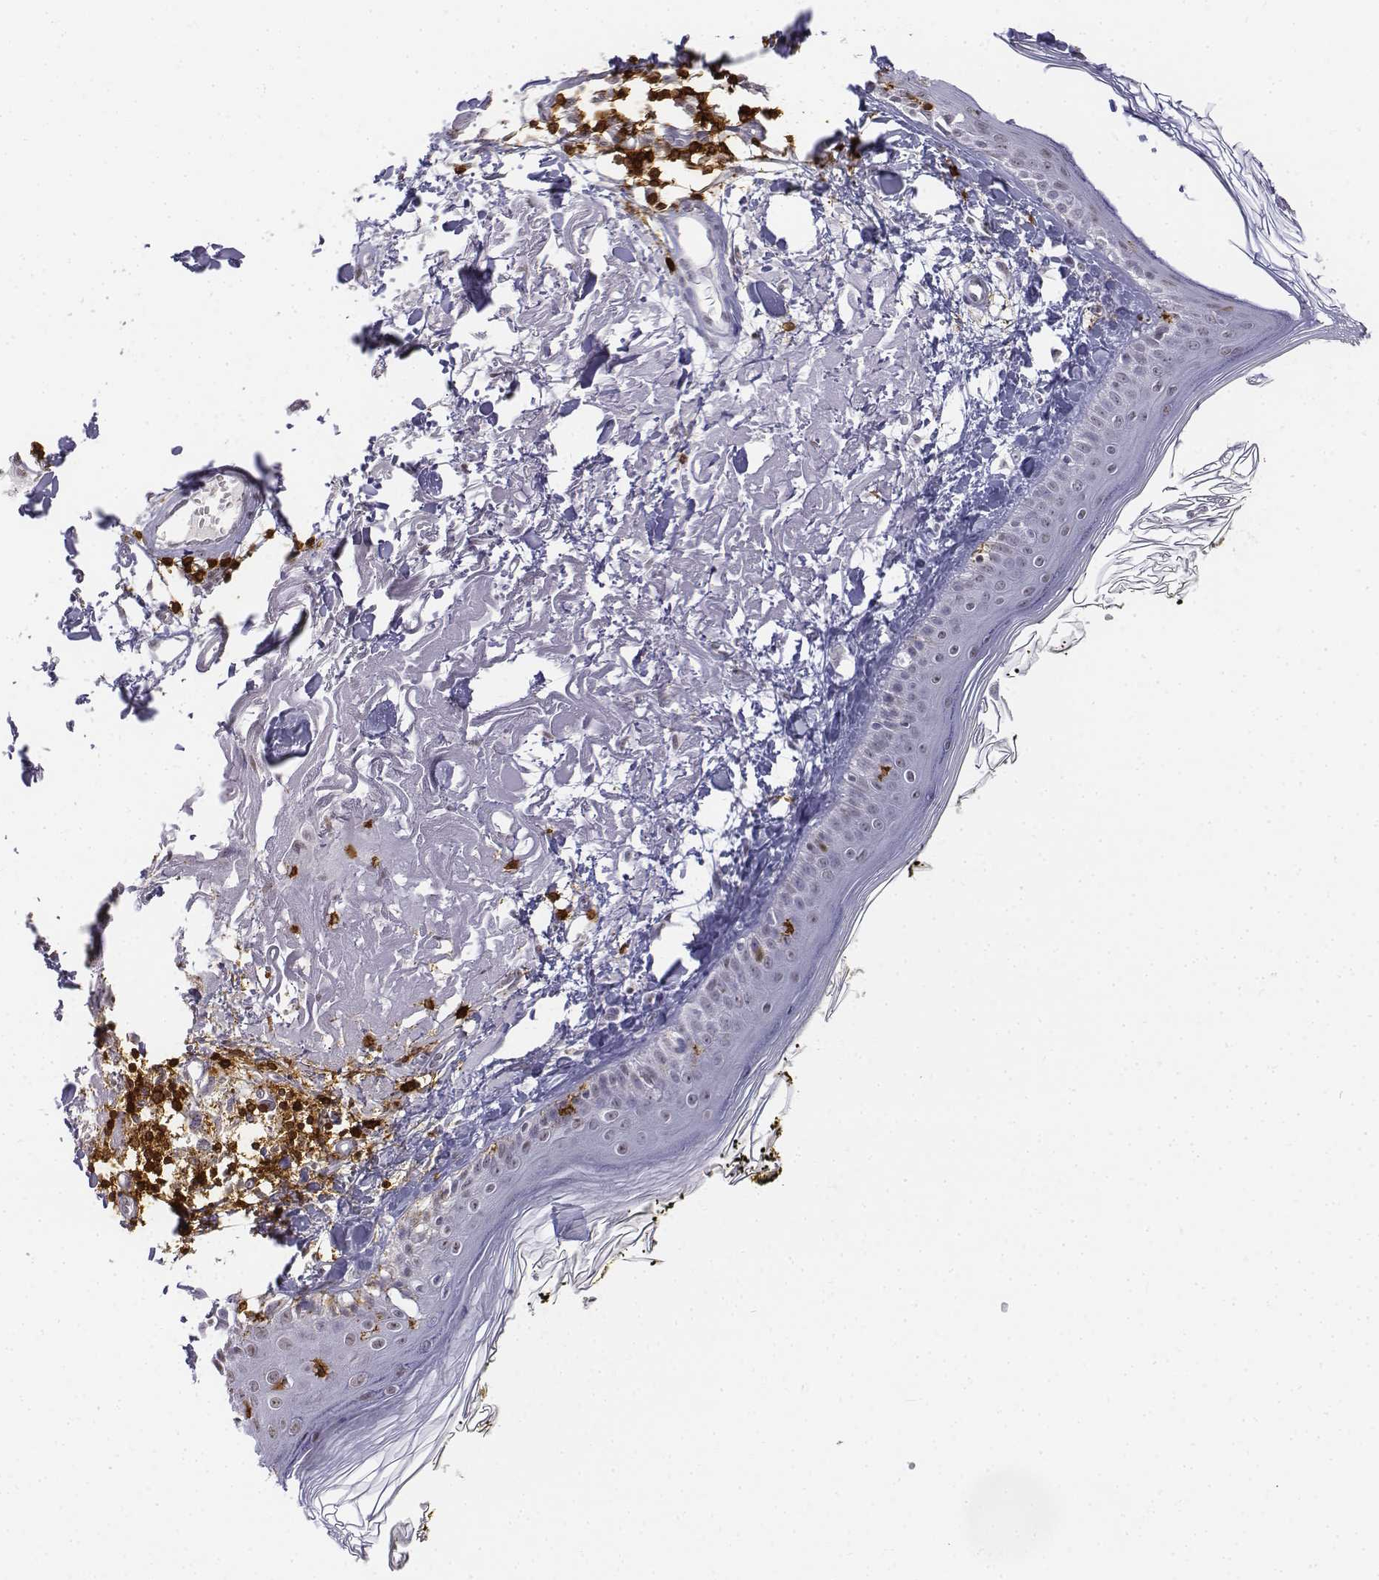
{"staining": {"intensity": "negative", "quantity": "none", "location": "none"}, "tissue": "skin", "cell_type": "Fibroblasts", "image_type": "normal", "snomed": [{"axis": "morphology", "description": "Normal tissue, NOS"}, {"axis": "topography", "description": "Skin"}], "caption": "This micrograph is of normal skin stained with IHC to label a protein in brown with the nuclei are counter-stained blue. There is no positivity in fibroblasts.", "gene": "CD3E", "patient": {"sex": "male", "age": 76}}